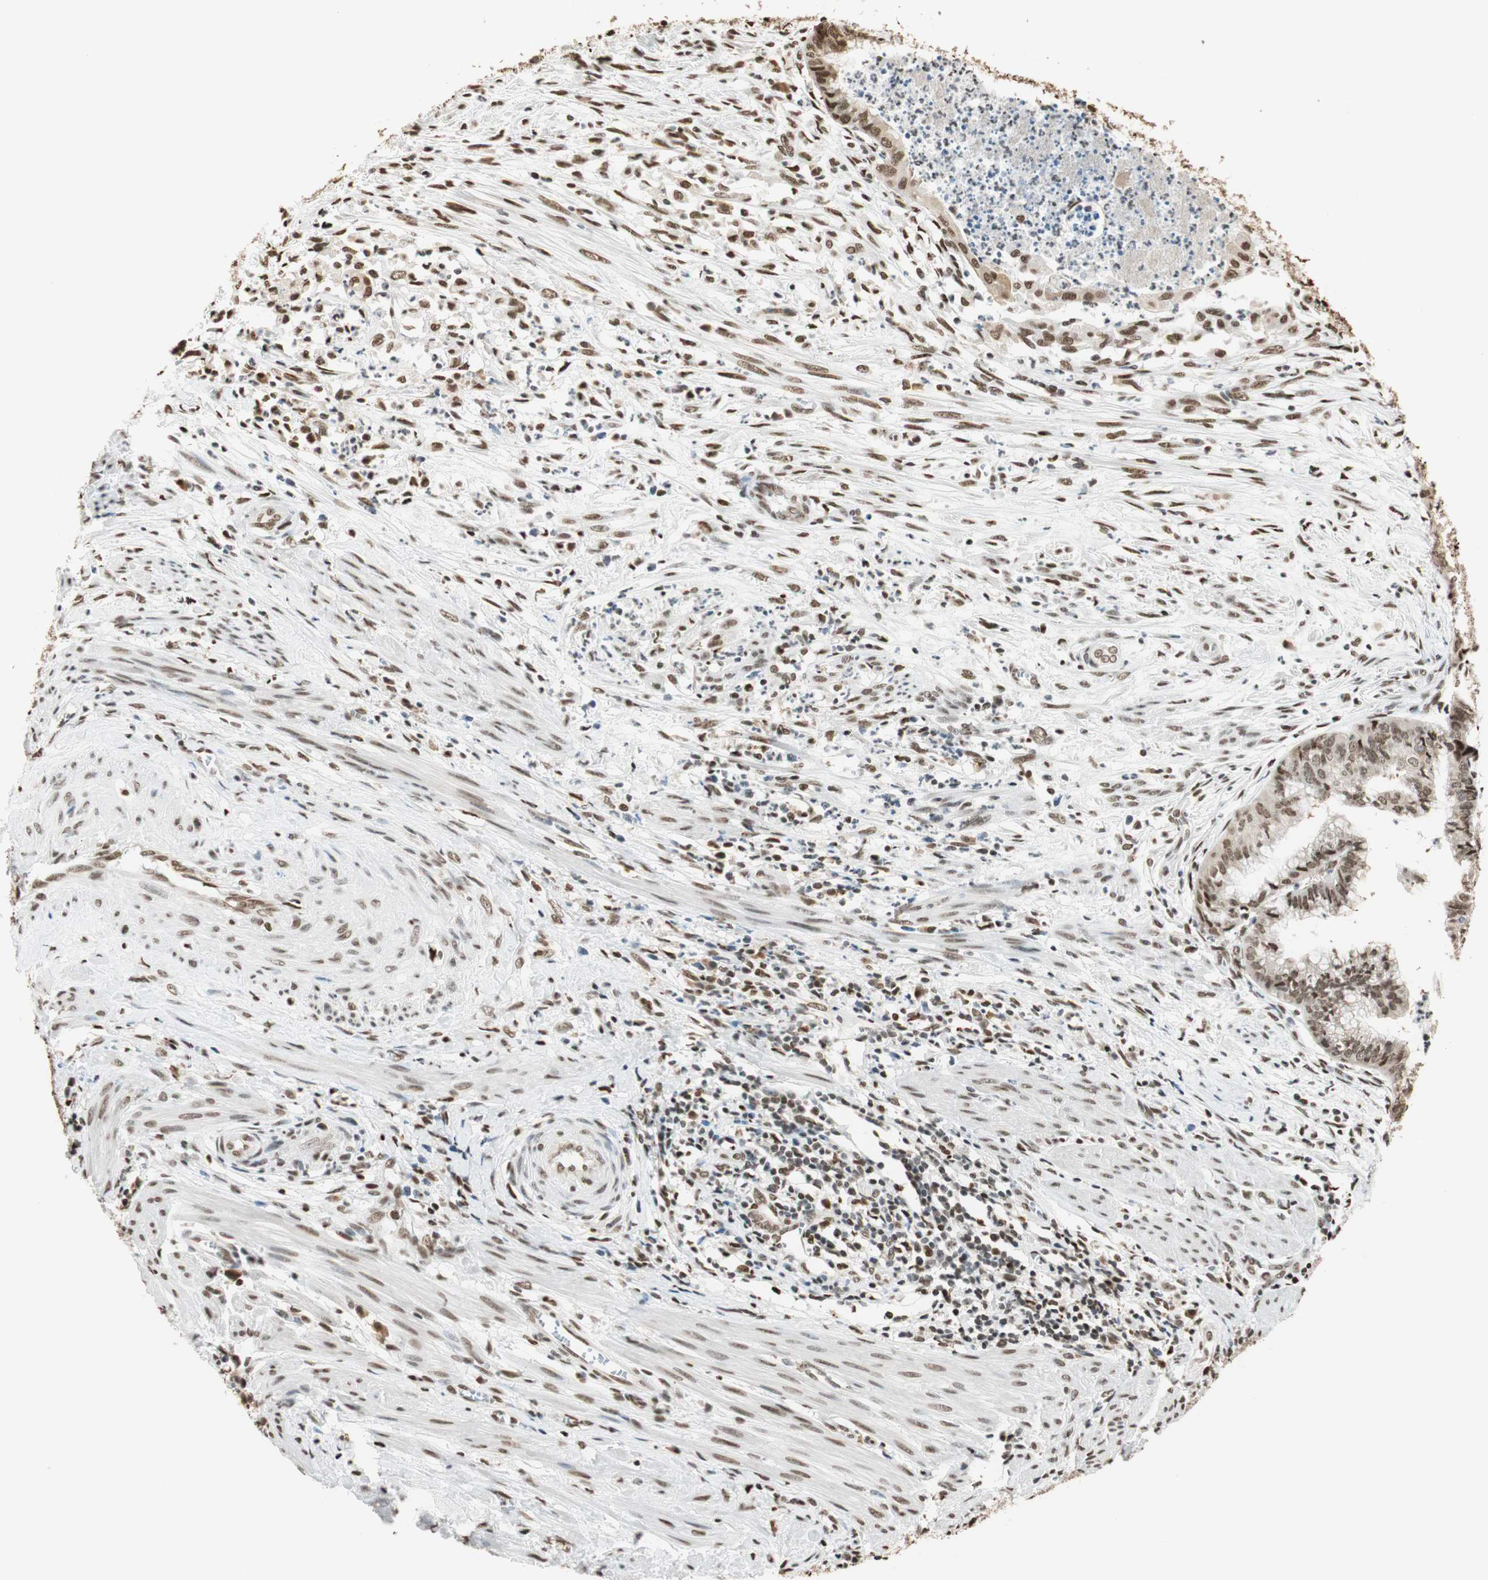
{"staining": {"intensity": "moderate", "quantity": ">75%", "location": "nuclear"}, "tissue": "endometrial cancer", "cell_type": "Tumor cells", "image_type": "cancer", "snomed": [{"axis": "morphology", "description": "Necrosis, NOS"}, {"axis": "morphology", "description": "Adenocarcinoma, NOS"}, {"axis": "topography", "description": "Endometrium"}], "caption": "Approximately >75% of tumor cells in adenocarcinoma (endometrial) show moderate nuclear protein staining as visualized by brown immunohistochemical staining.", "gene": "FANCG", "patient": {"sex": "female", "age": 79}}